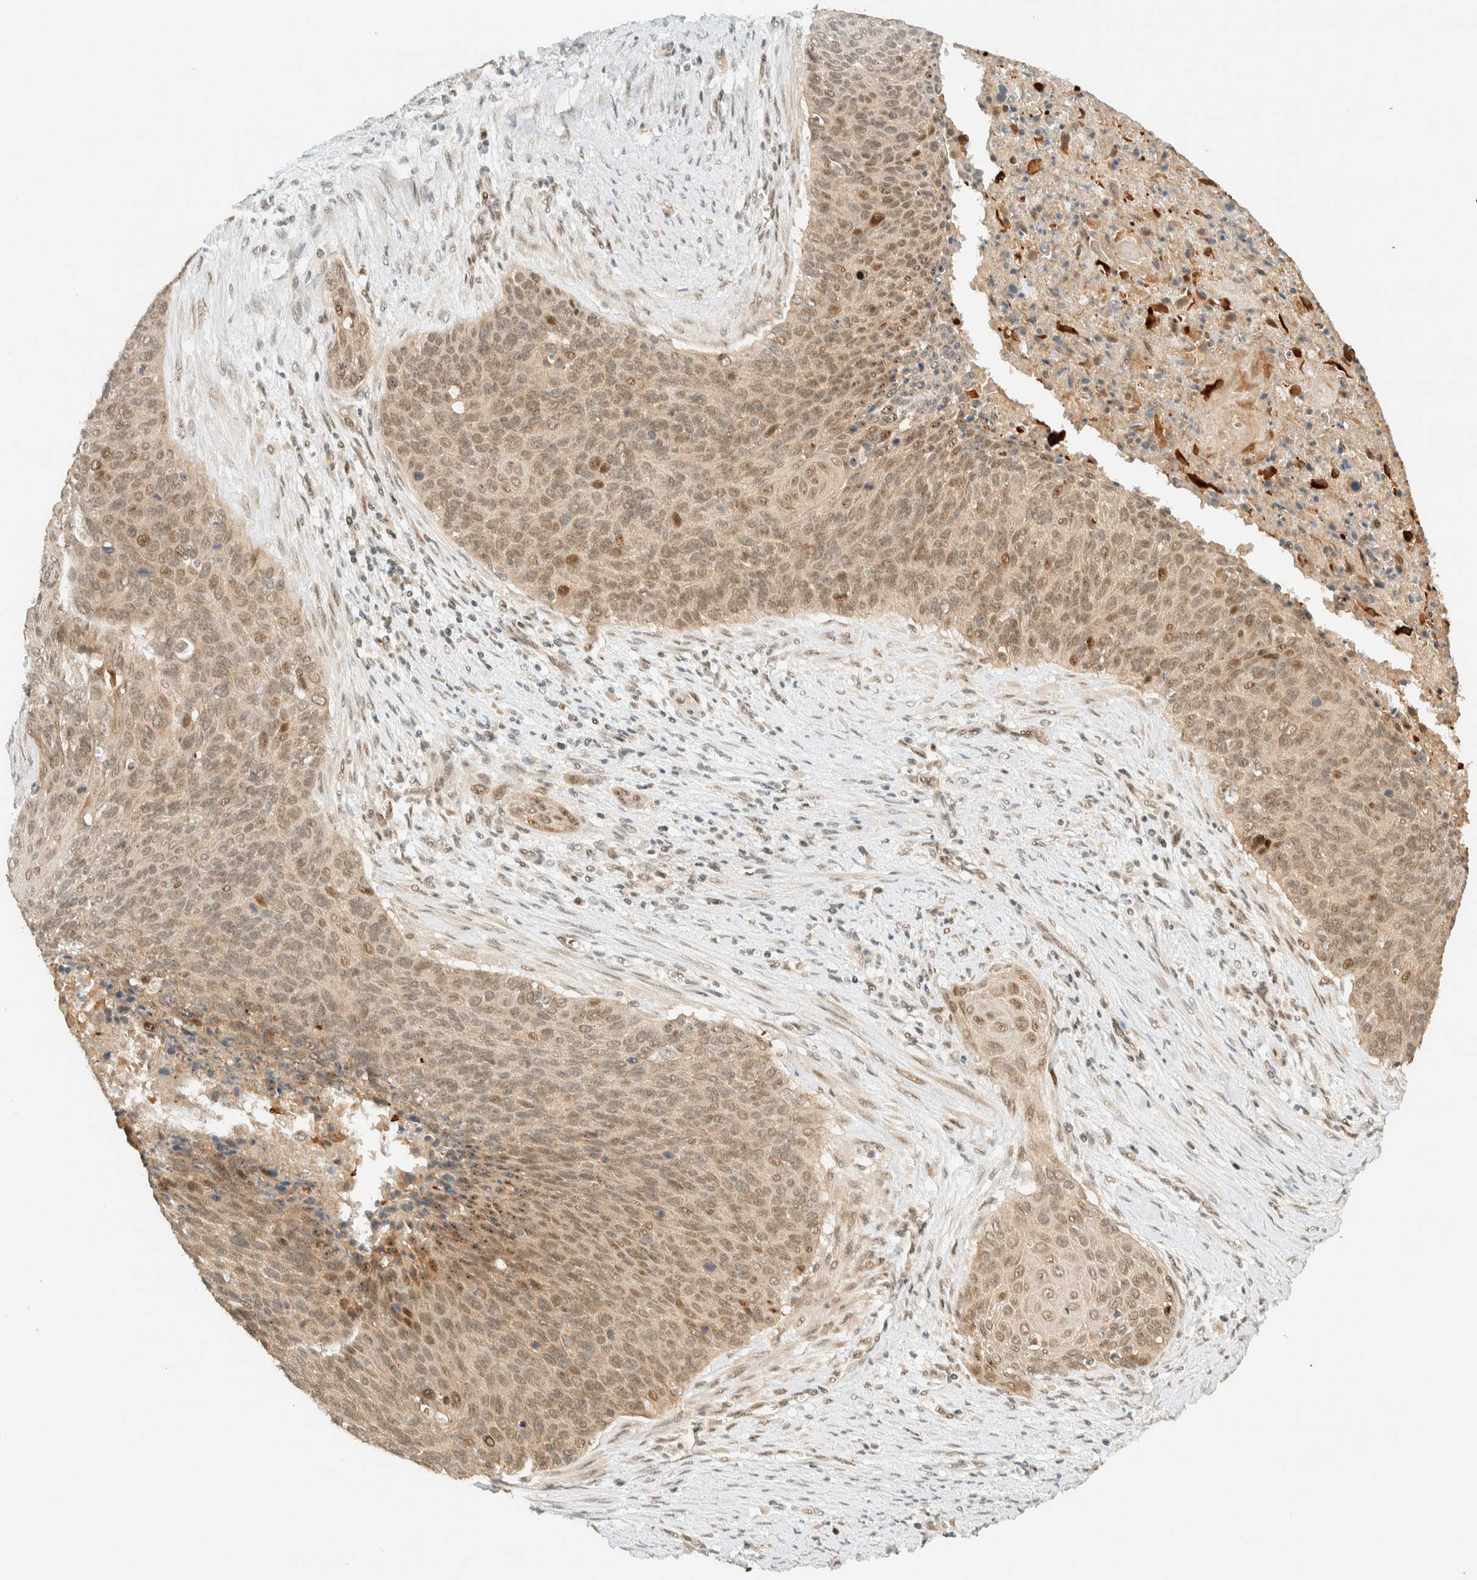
{"staining": {"intensity": "weak", "quantity": ">75%", "location": "cytoplasmic/membranous,nuclear"}, "tissue": "cervical cancer", "cell_type": "Tumor cells", "image_type": "cancer", "snomed": [{"axis": "morphology", "description": "Squamous cell carcinoma, NOS"}, {"axis": "topography", "description": "Cervix"}], "caption": "Protein staining of cervical squamous cell carcinoma tissue demonstrates weak cytoplasmic/membranous and nuclear expression in approximately >75% of tumor cells.", "gene": "ZBTB34", "patient": {"sex": "female", "age": 55}}